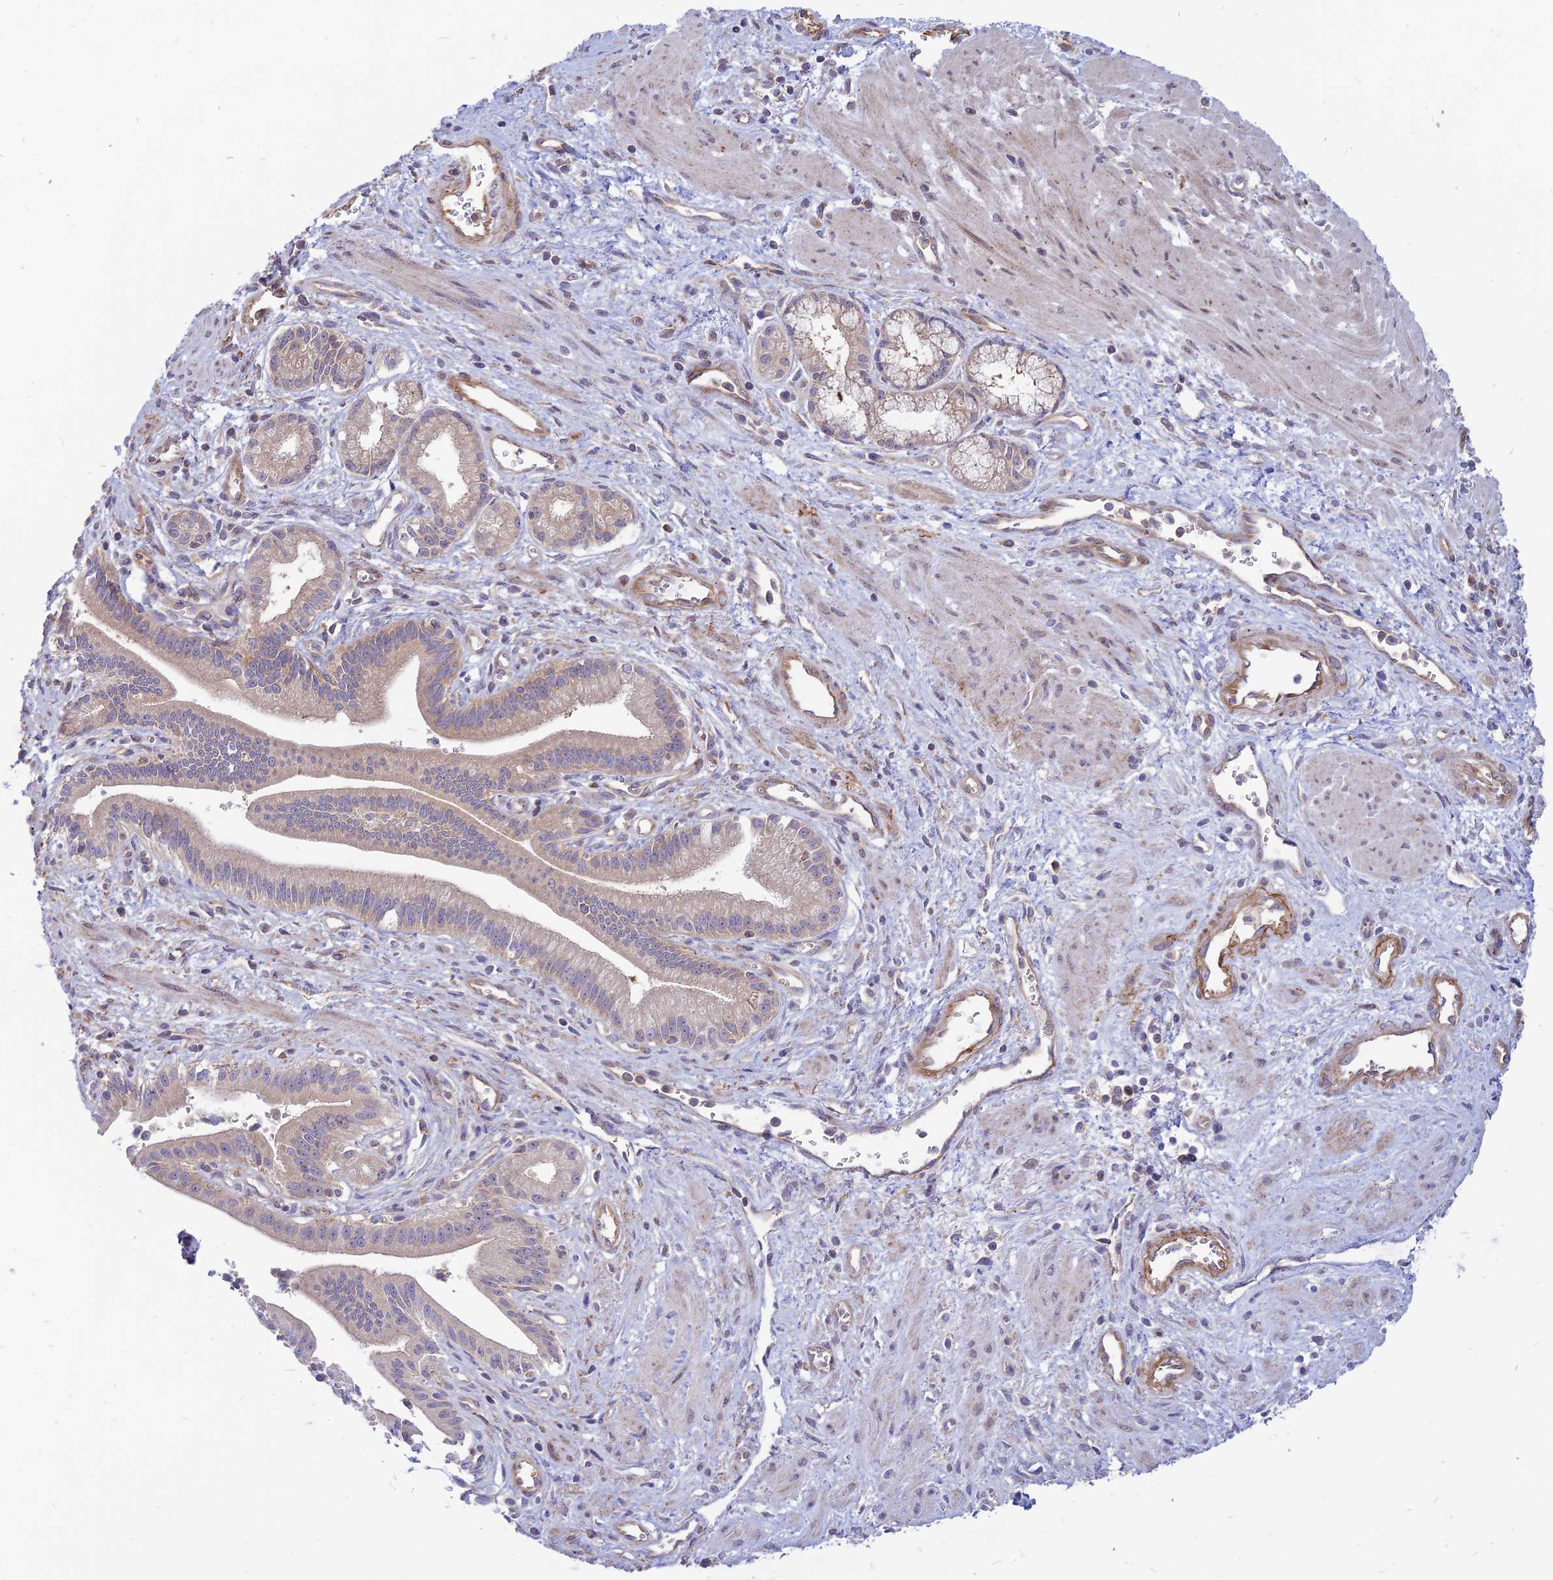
{"staining": {"intensity": "negative", "quantity": "none", "location": "none"}, "tissue": "pancreatic cancer", "cell_type": "Tumor cells", "image_type": "cancer", "snomed": [{"axis": "morphology", "description": "Adenocarcinoma, NOS"}, {"axis": "topography", "description": "Pancreas"}], "caption": "IHC image of adenocarcinoma (pancreatic) stained for a protein (brown), which shows no expression in tumor cells. (Brightfield microscopy of DAB (3,3'-diaminobenzidine) immunohistochemistry at high magnification).", "gene": "PHKA2", "patient": {"sex": "male", "age": 78}}